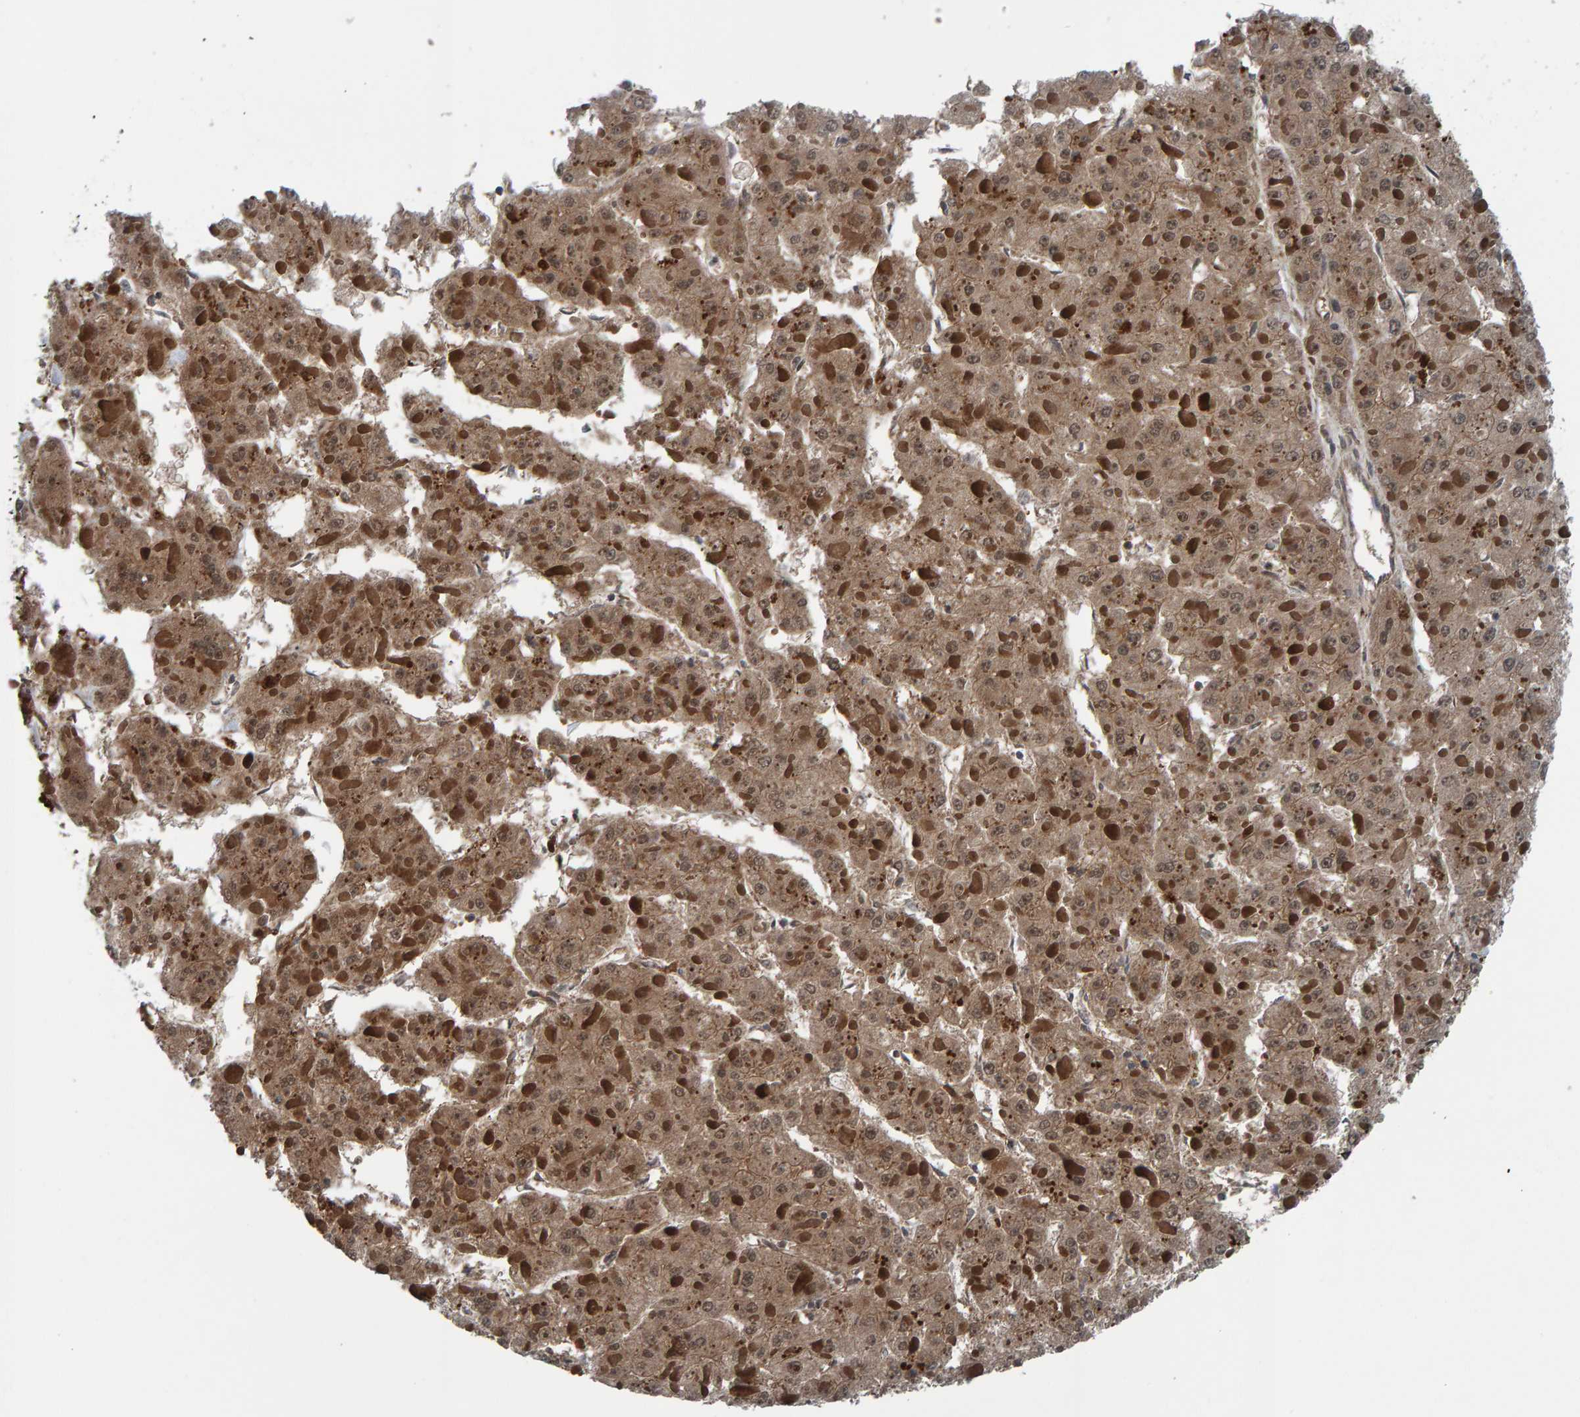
{"staining": {"intensity": "moderate", "quantity": ">75%", "location": "cytoplasmic/membranous"}, "tissue": "liver cancer", "cell_type": "Tumor cells", "image_type": "cancer", "snomed": [{"axis": "morphology", "description": "Carcinoma, Hepatocellular, NOS"}, {"axis": "topography", "description": "Liver"}], "caption": "Human hepatocellular carcinoma (liver) stained with a protein marker reveals moderate staining in tumor cells.", "gene": "CUEDC1", "patient": {"sex": "female", "age": 73}}